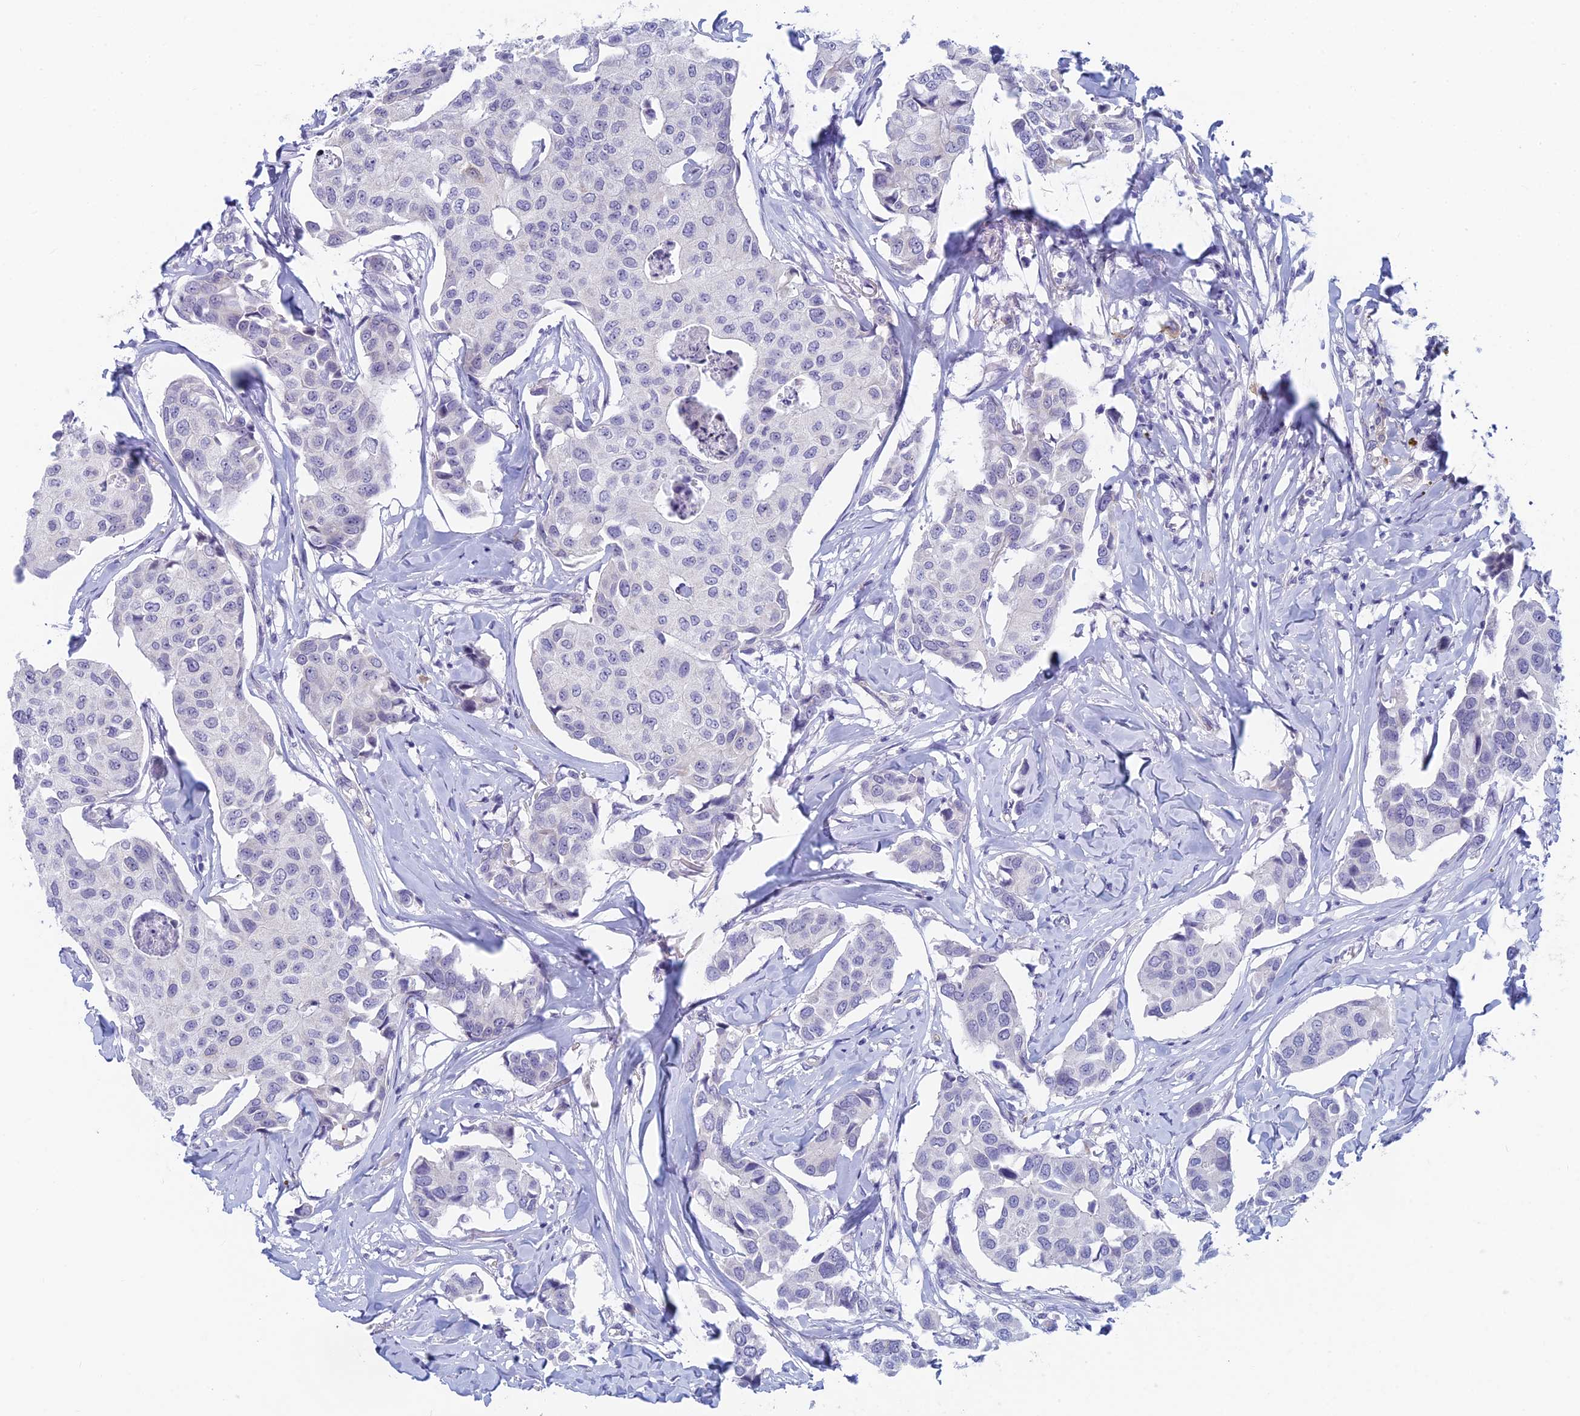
{"staining": {"intensity": "negative", "quantity": "none", "location": "none"}, "tissue": "breast cancer", "cell_type": "Tumor cells", "image_type": "cancer", "snomed": [{"axis": "morphology", "description": "Duct carcinoma"}, {"axis": "topography", "description": "Breast"}], "caption": "Tumor cells are negative for protein expression in human infiltrating ductal carcinoma (breast).", "gene": "PPP1R26", "patient": {"sex": "female", "age": 80}}